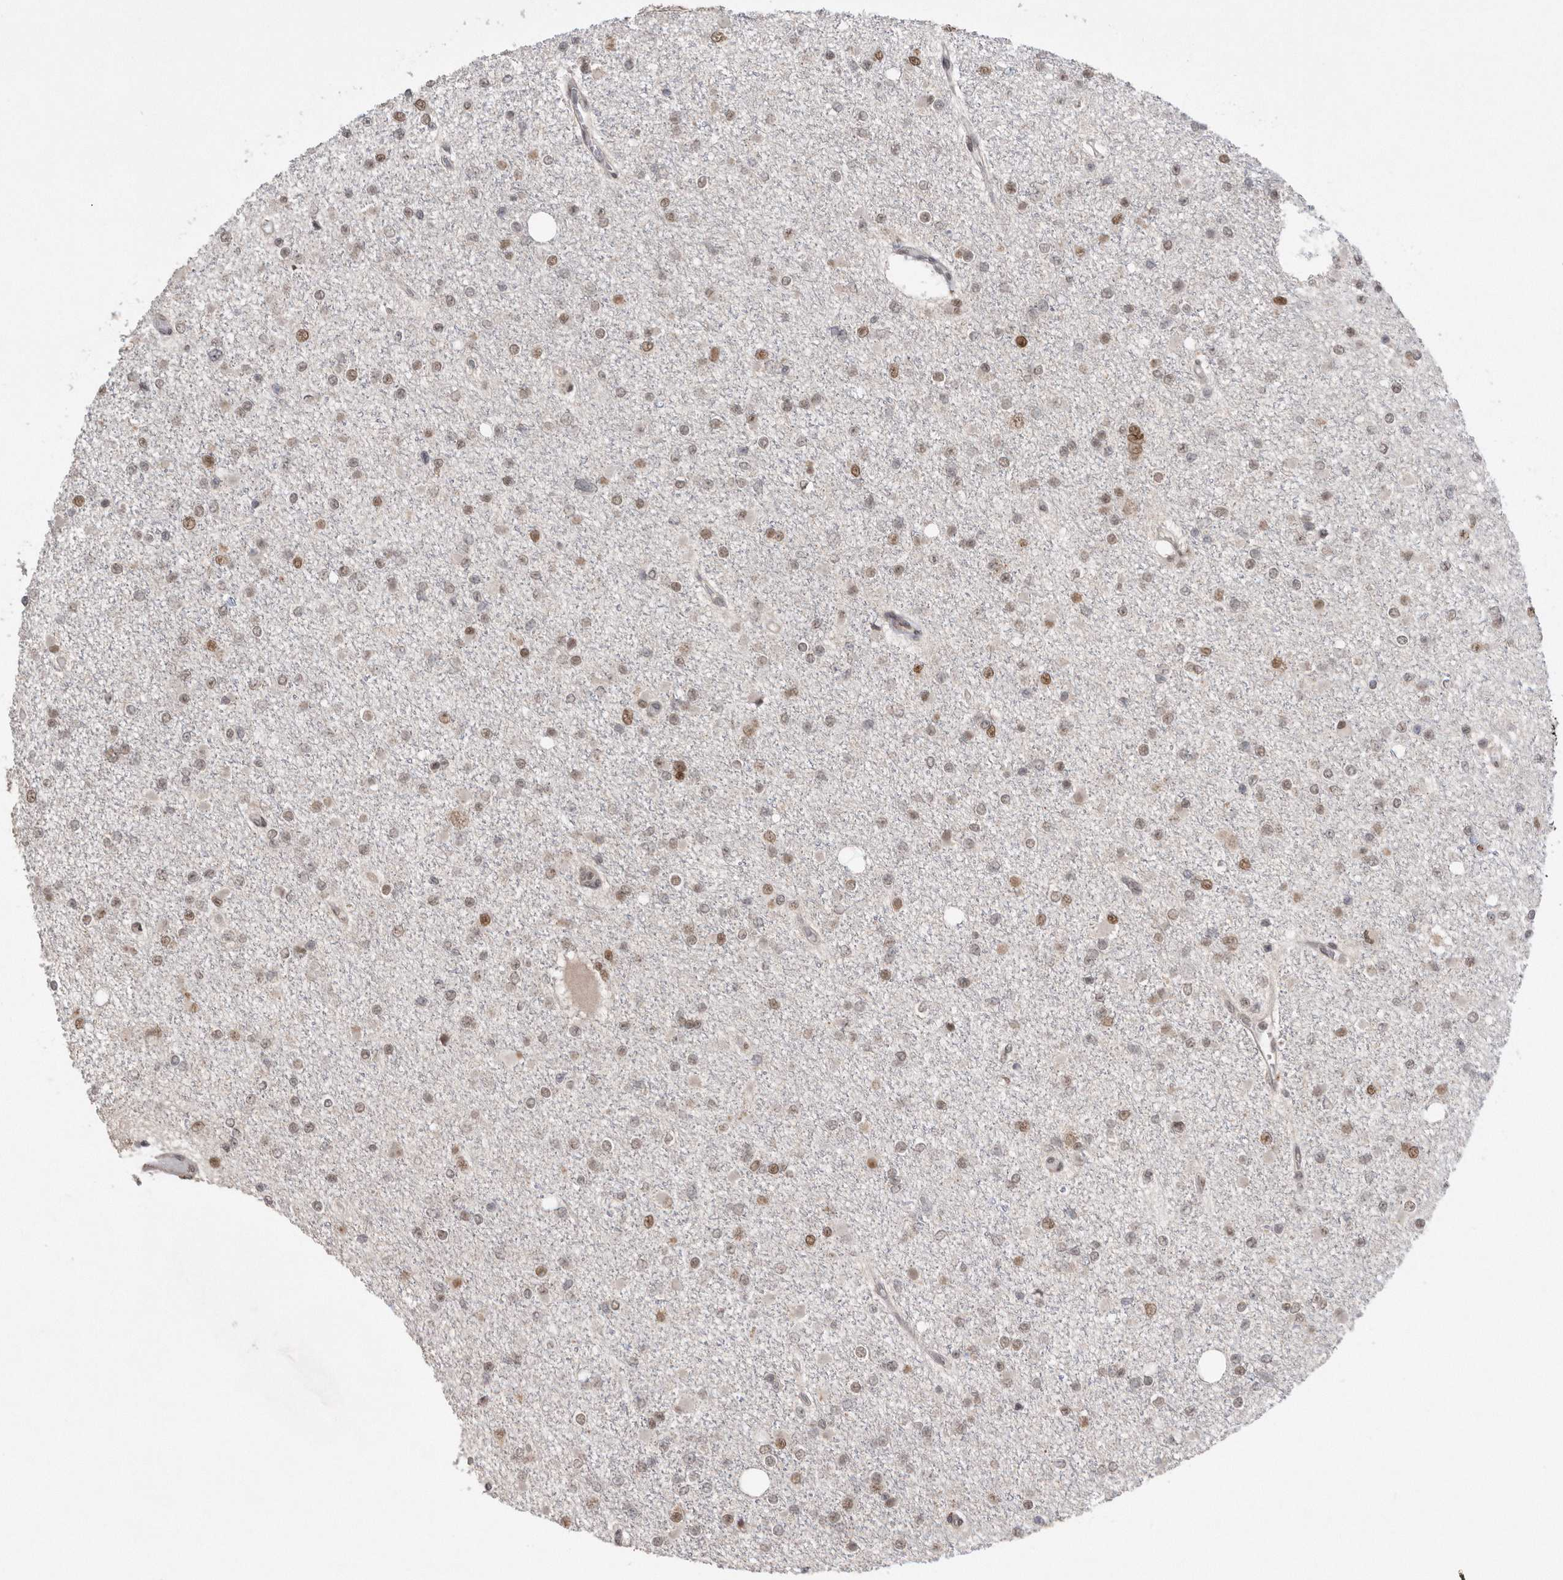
{"staining": {"intensity": "moderate", "quantity": "25%-75%", "location": "nuclear"}, "tissue": "glioma", "cell_type": "Tumor cells", "image_type": "cancer", "snomed": [{"axis": "morphology", "description": "Glioma, malignant, Low grade"}, {"axis": "topography", "description": "Brain"}], "caption": "Immunohistochemistry (IHC) of human malignant glioma (low-grade) reveals medium levels of moderate nuclear expression in about 25%-75% of tumor cells.", "gene": "TDRD3", "patient": {"sex": "female", "age": 22}}